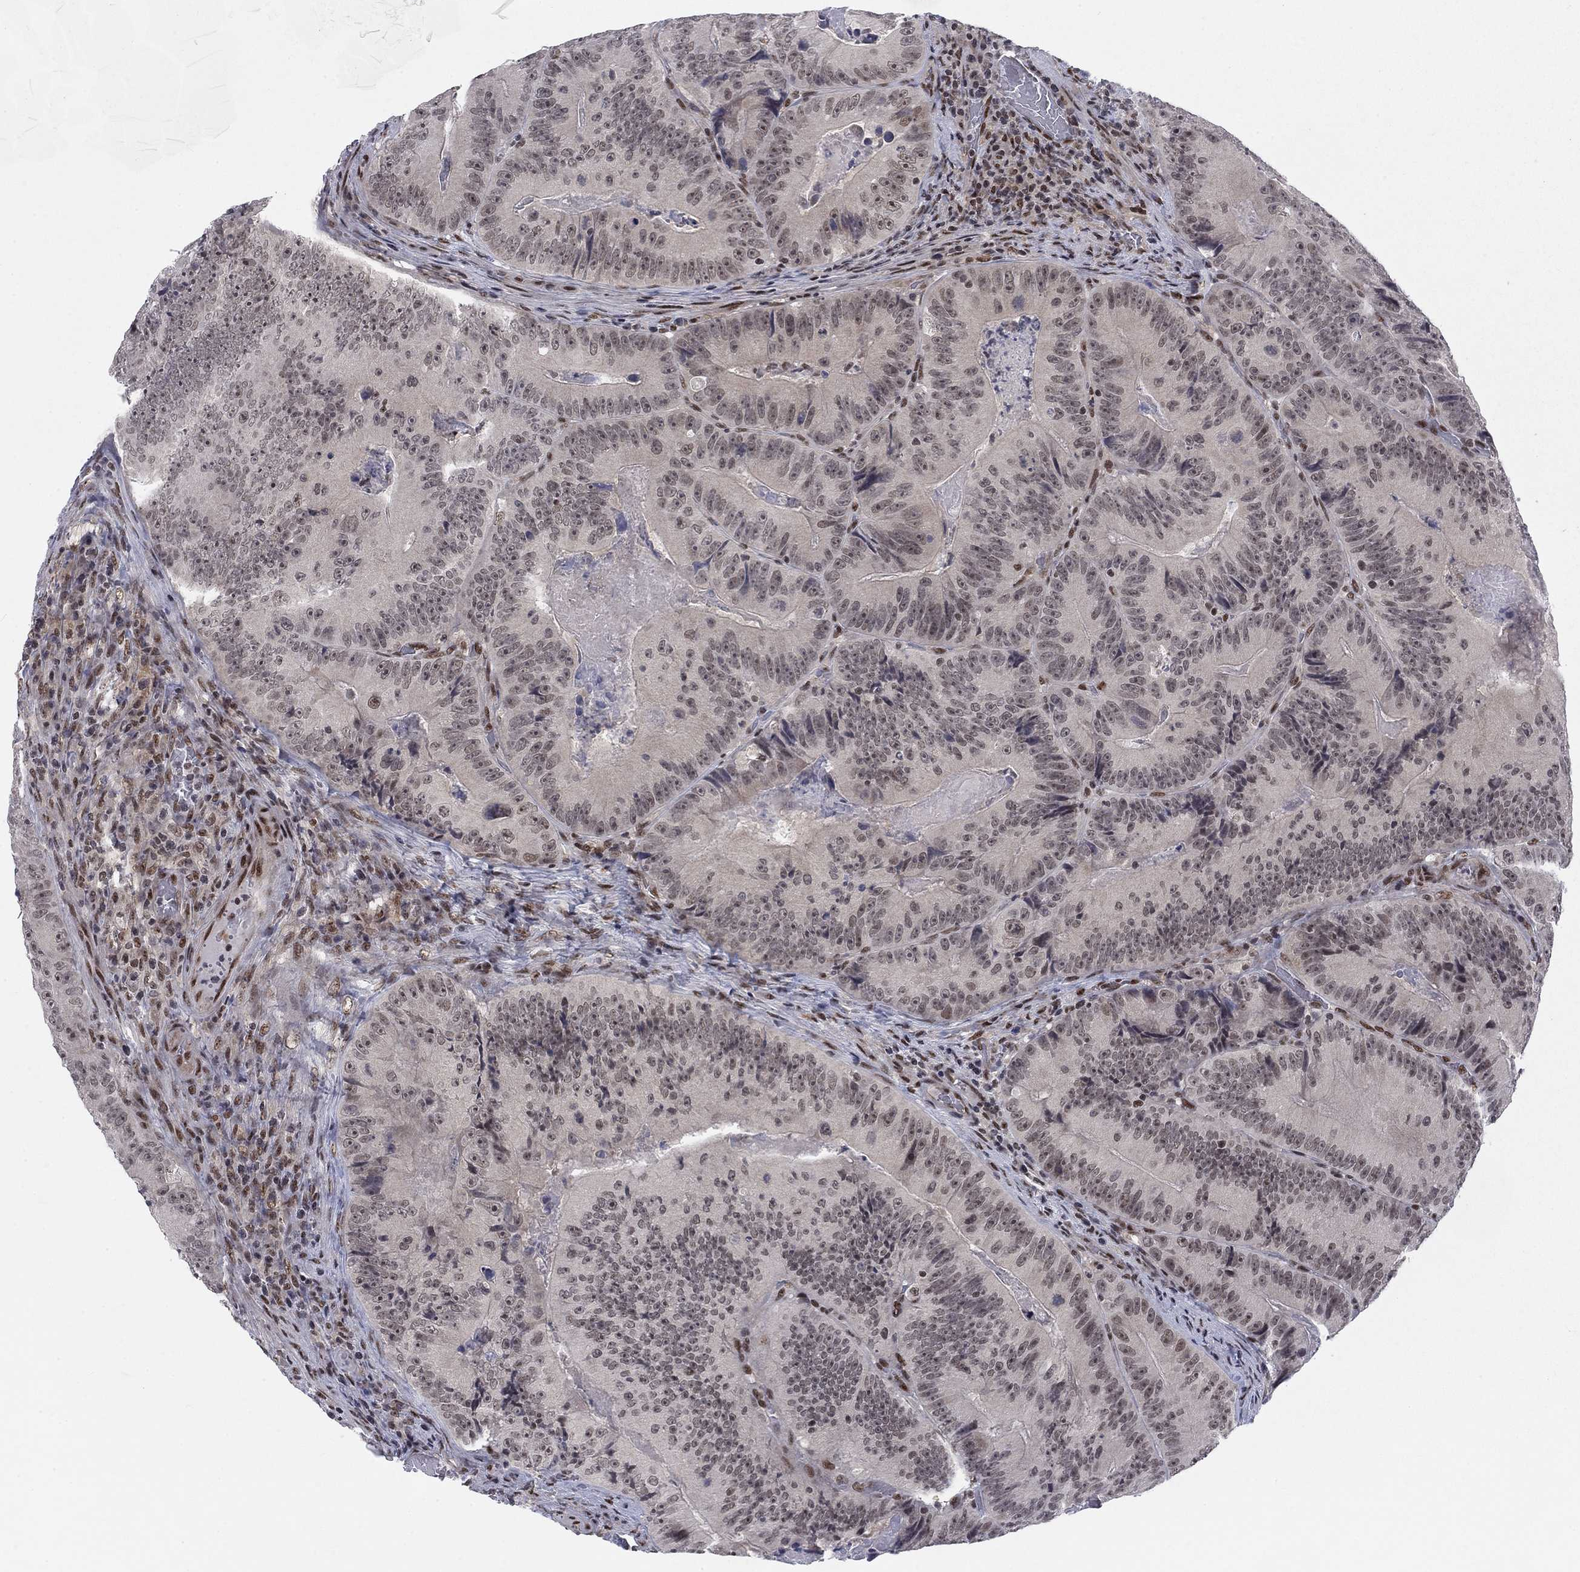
{"staining": {"intensity": "negative", "quantity": "none", "location": "none"}, "tissue": "colorectal cancer", "cell_type": "Tumor cells", "image_type": "cancer", "snomed": [{"axis": "morphology", "description": "Adenocarcinoma, NOS"}, {"axis": "topography", "description": "Colon"}], "caption": "High magnification brightfield microscopy of adenocarcinoma (colorectal) stained with DAB (brown) and counterstained with hematoxylin (blue): tumor cells show no significant positivity.", "gene": "FYTTD1", "patient": {"sex": "female", "age": 86}}